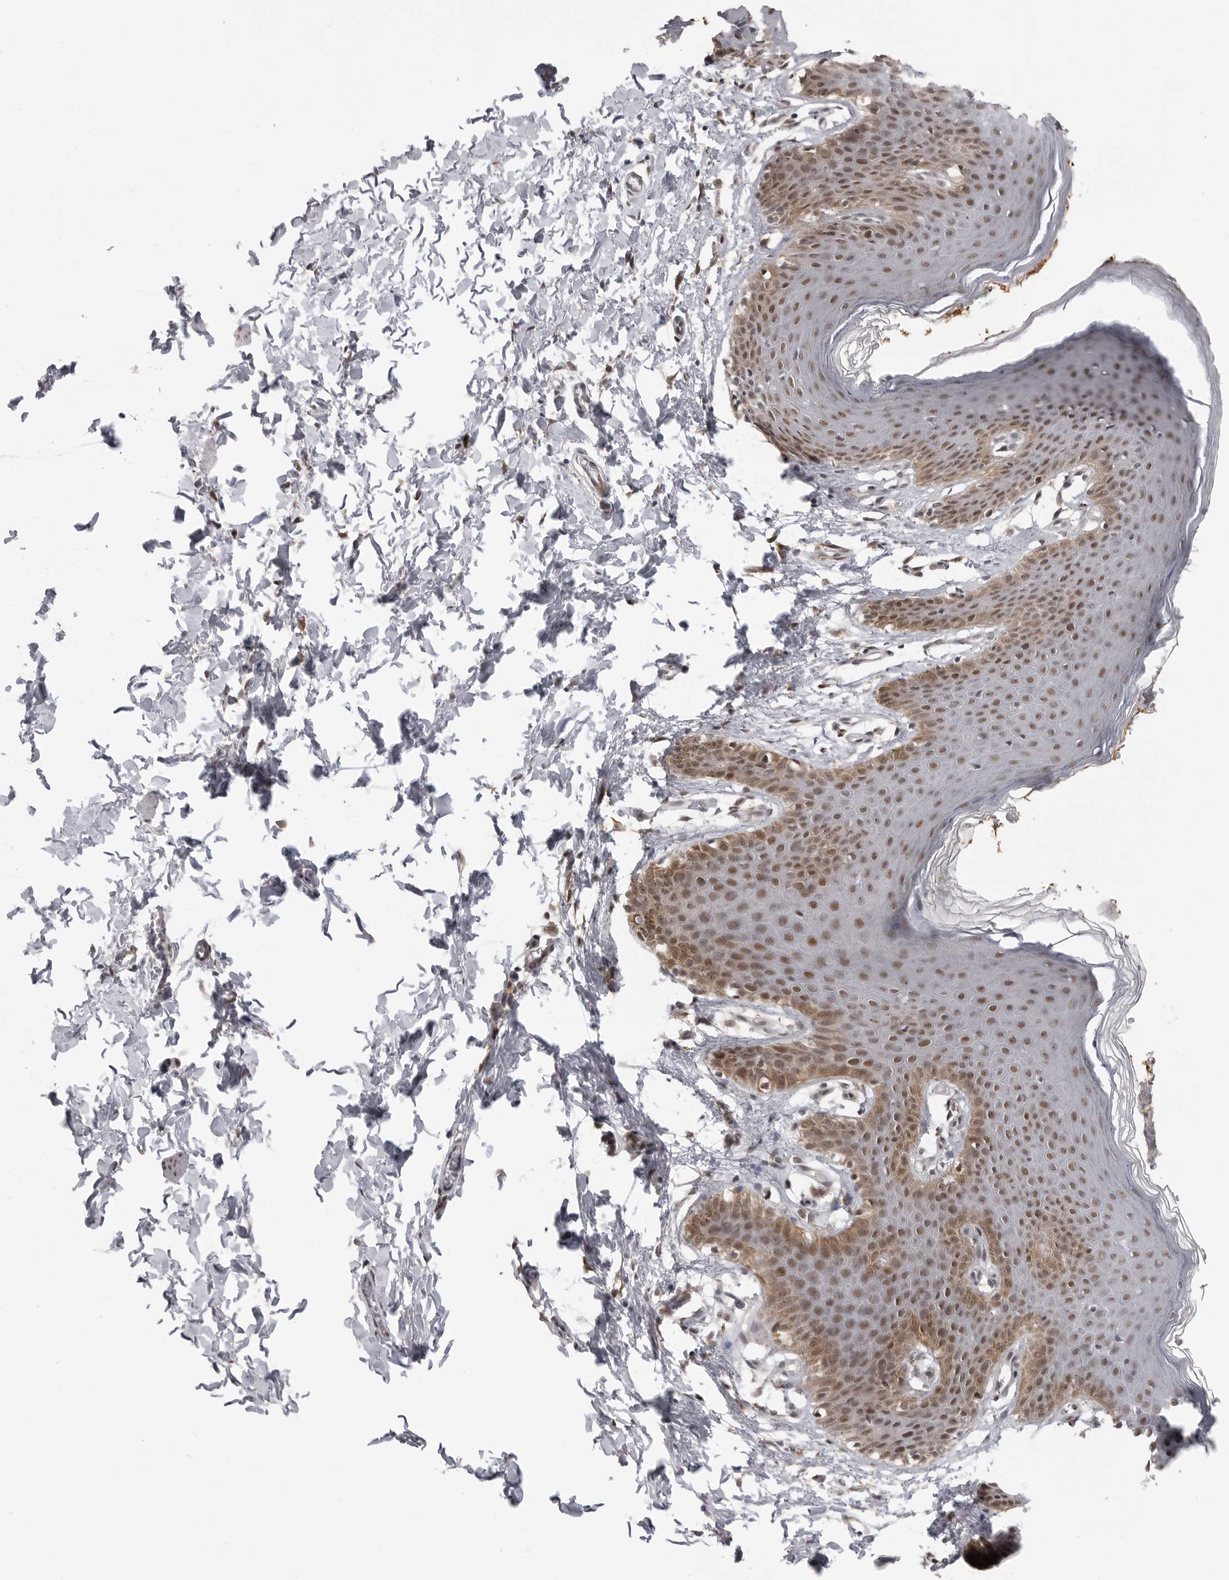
{"staining": {"intensity": "moderate", "quantity": ">75%", "location": "nuclear"}, "tissue": "skin", "cell_type": "Epidermal cells", "image_type": "normal", "snomed": [{"axis": "morphology", "description": "Normal tissue, NOS"}, {"axis": "topography", "description": "Vulva"}], "caption": "Normal skin was stained to show a protein in brown. There is medium levels of moderate nuclear expression in approximately >75% of epidermal cells. The protein of interest is stained brown, and the nuclei are stained in blue (DAB IHC with brightfield microscopy, high magnification).", "gene": "PRDM10", "patient": {"sex": "female", "age": 66}}